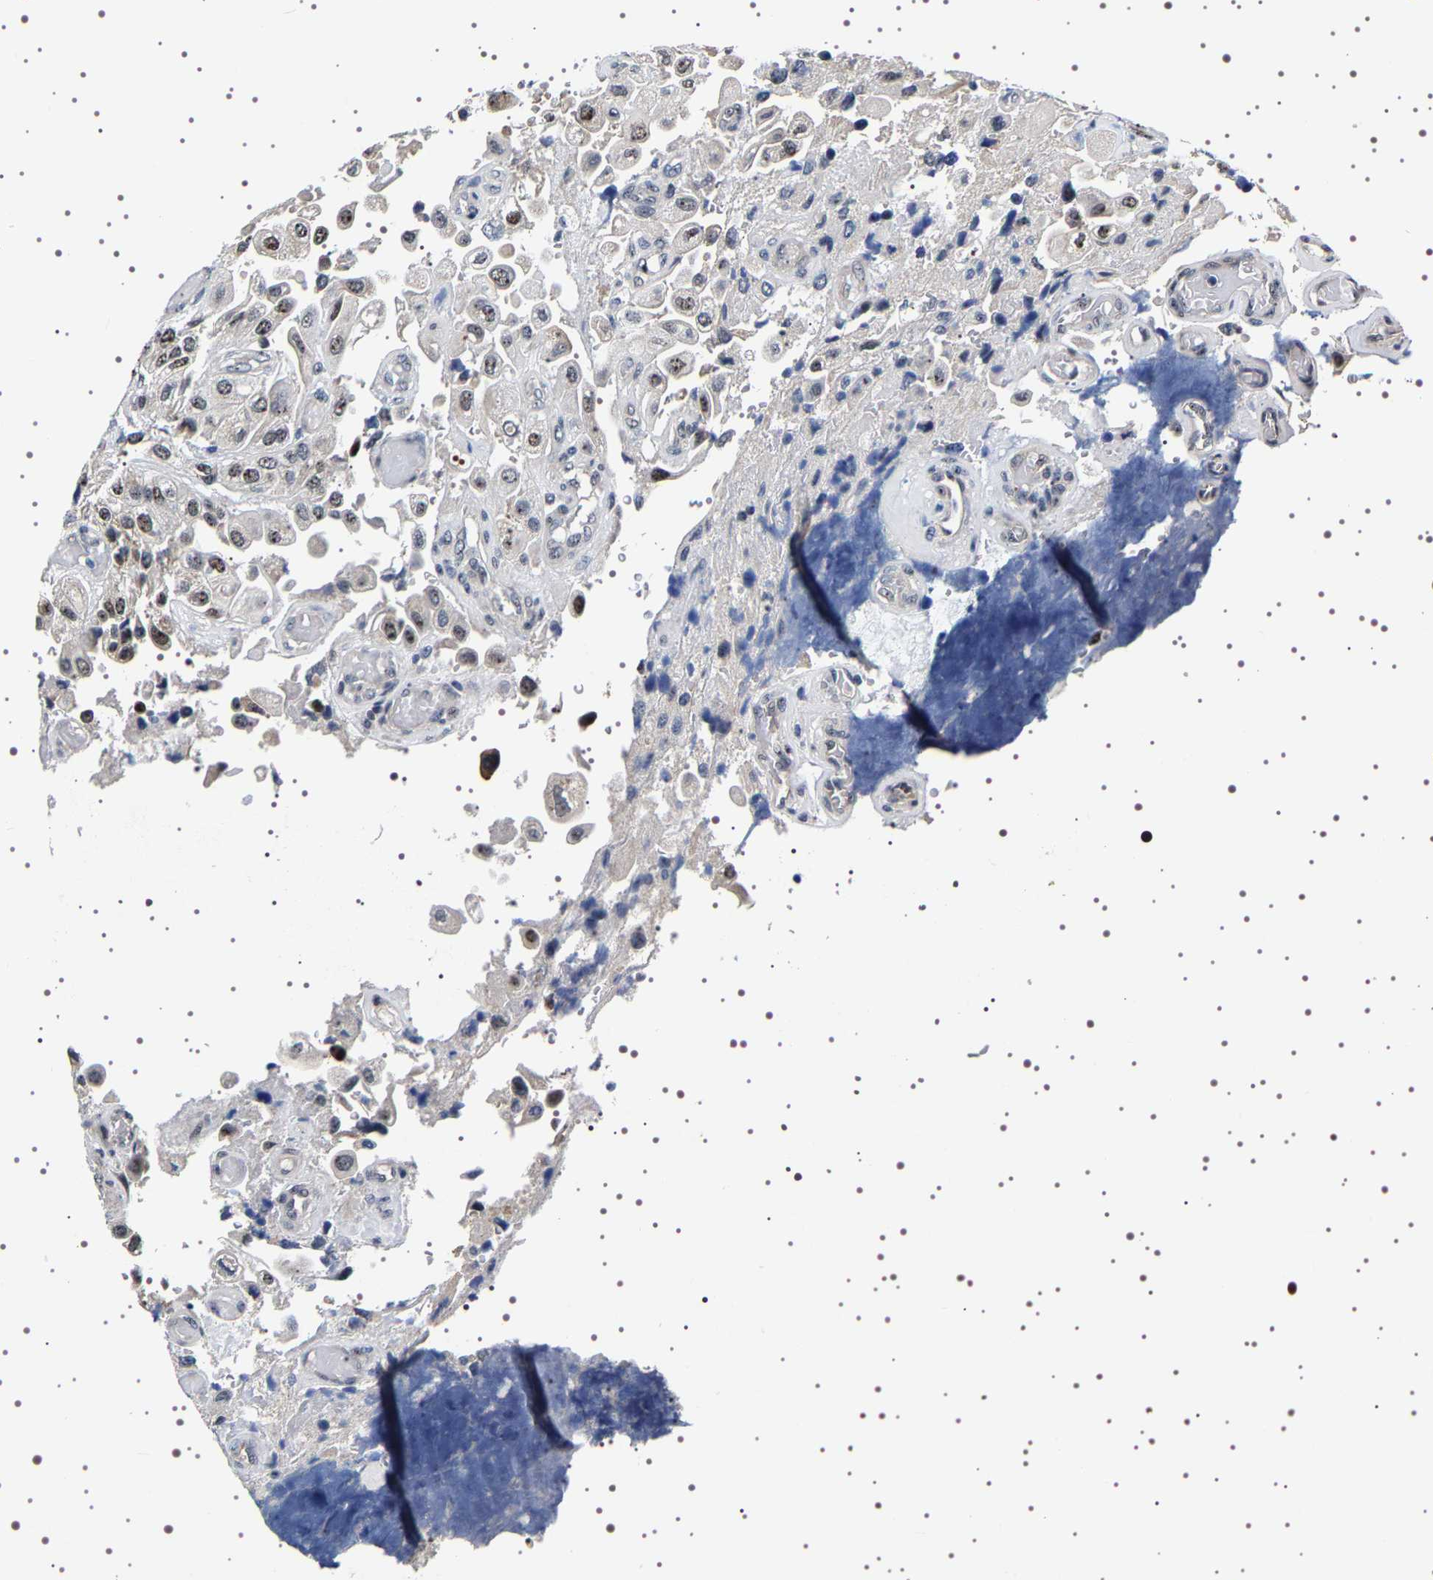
{"staining": {"intensity": "moderate", "quantity": ">75%", "location": "nuclear"}, "tissue": "urothelial cancer", "cell_type": "Tumor cells", "image_type": "cancer", "snomed": [{"axis": "morphology", "description": "Urothelial carcinoma, High grade"}, {"axis": "topography", "description": "Urinary bladder"}], "caption": "This is a photomicrograph of IHC staining of urothelial cancer, which shows moderate expression in the nuclear of tumor cells.", "gene": "GNL3", "patient": {"sex": "female", "age": 64}}